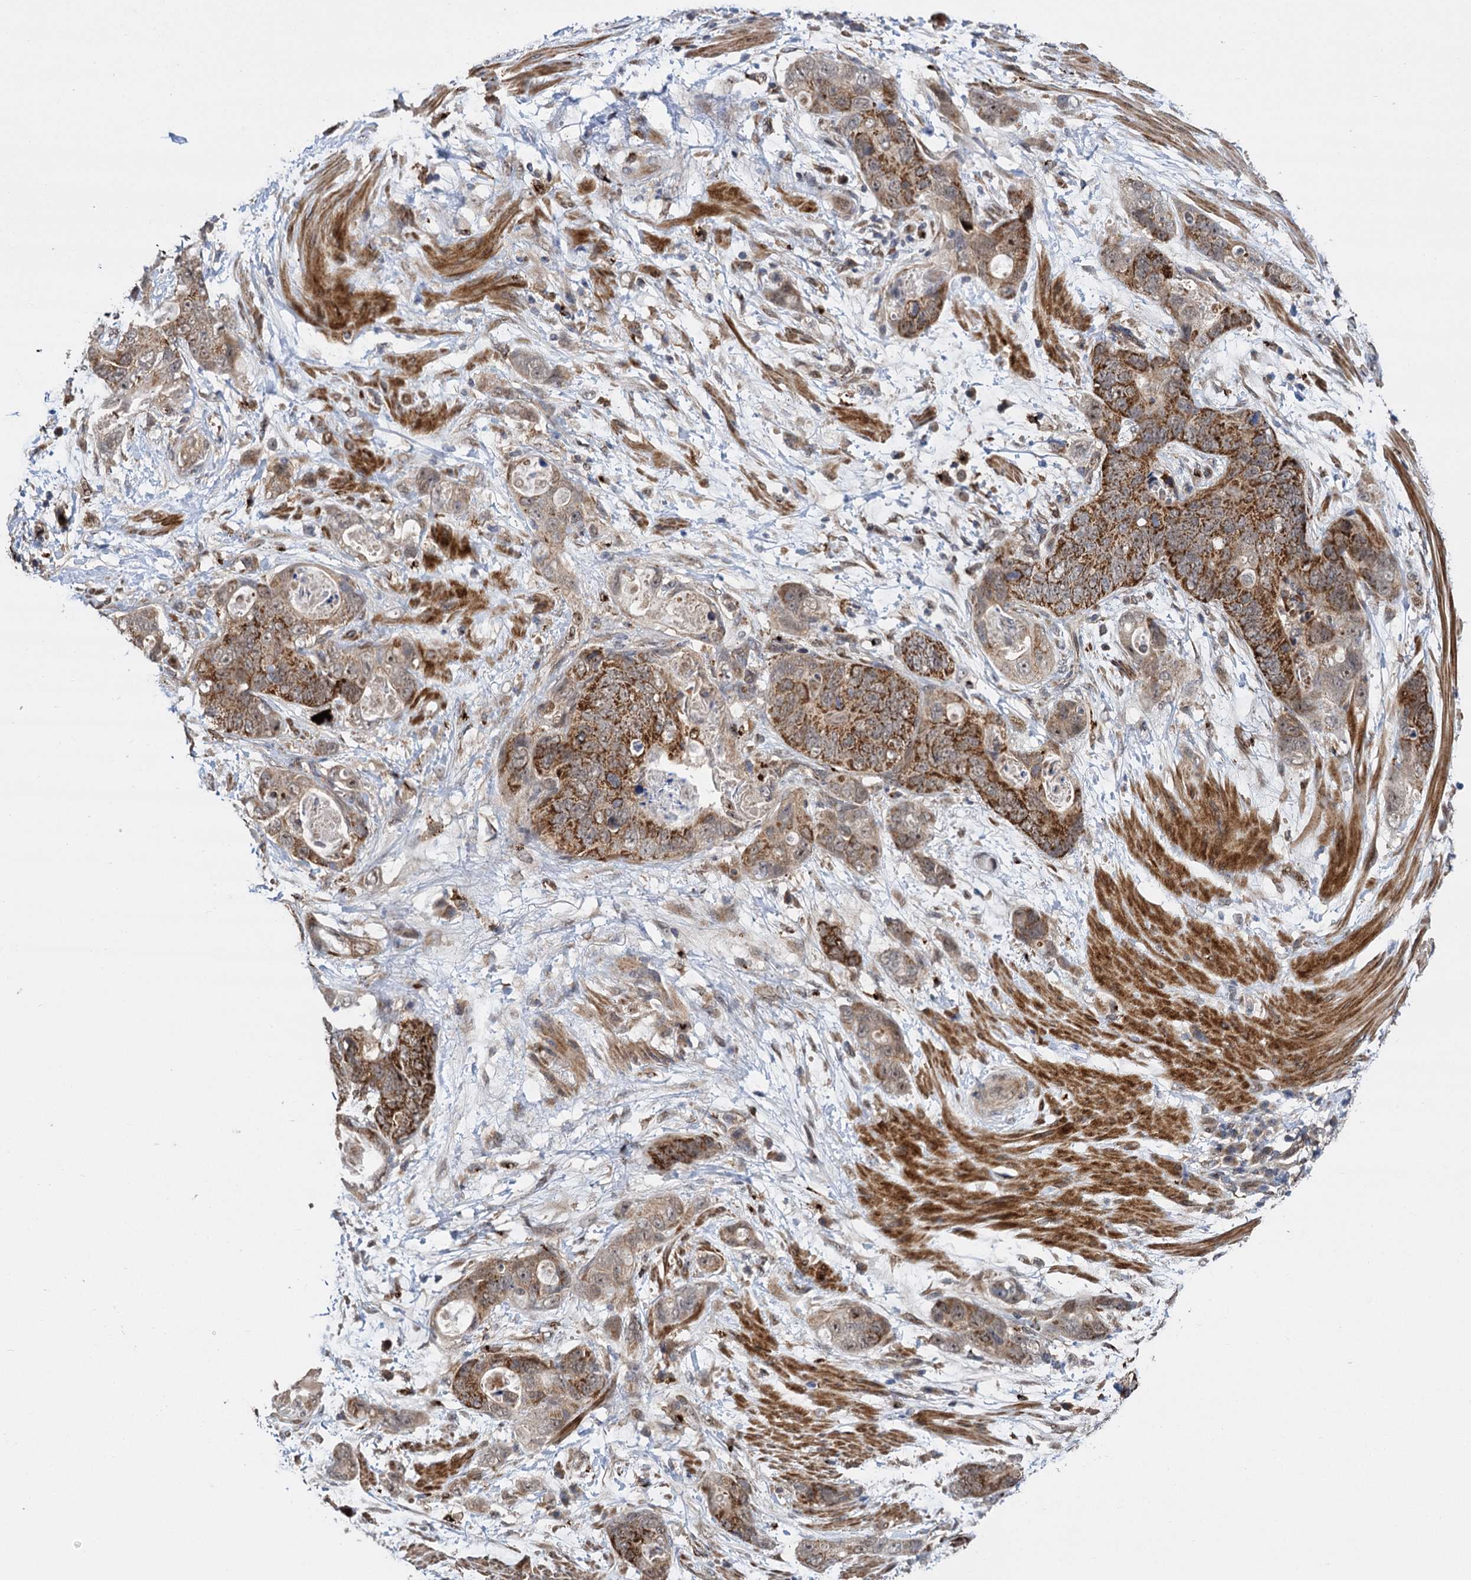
{"staining": {"intensity": "moderate", "quantity": ">75%", "location": "cytoplasmic/membranous"}, "tissue": "stomach cancer", "cell_type": "Tumor cells", "image_type": "cancer", "snomed": [{"axis": "morphology", "description": "Adenocarcinoma, NOS"}, {"axis": "topography", "description": "Stomach"}], "caption": "An immunohistochemistry photomicrograph of tumor tissue is shown. Protein staining in brown labels moderate cytoplasmic/membranous positivity in stomach cancer within tumor cells. The protein of interest is shown in brown color, while the nuclei are stained blue.", "gene": "GAL3ST4", "patient": {"sex": "female", "age": 89}}